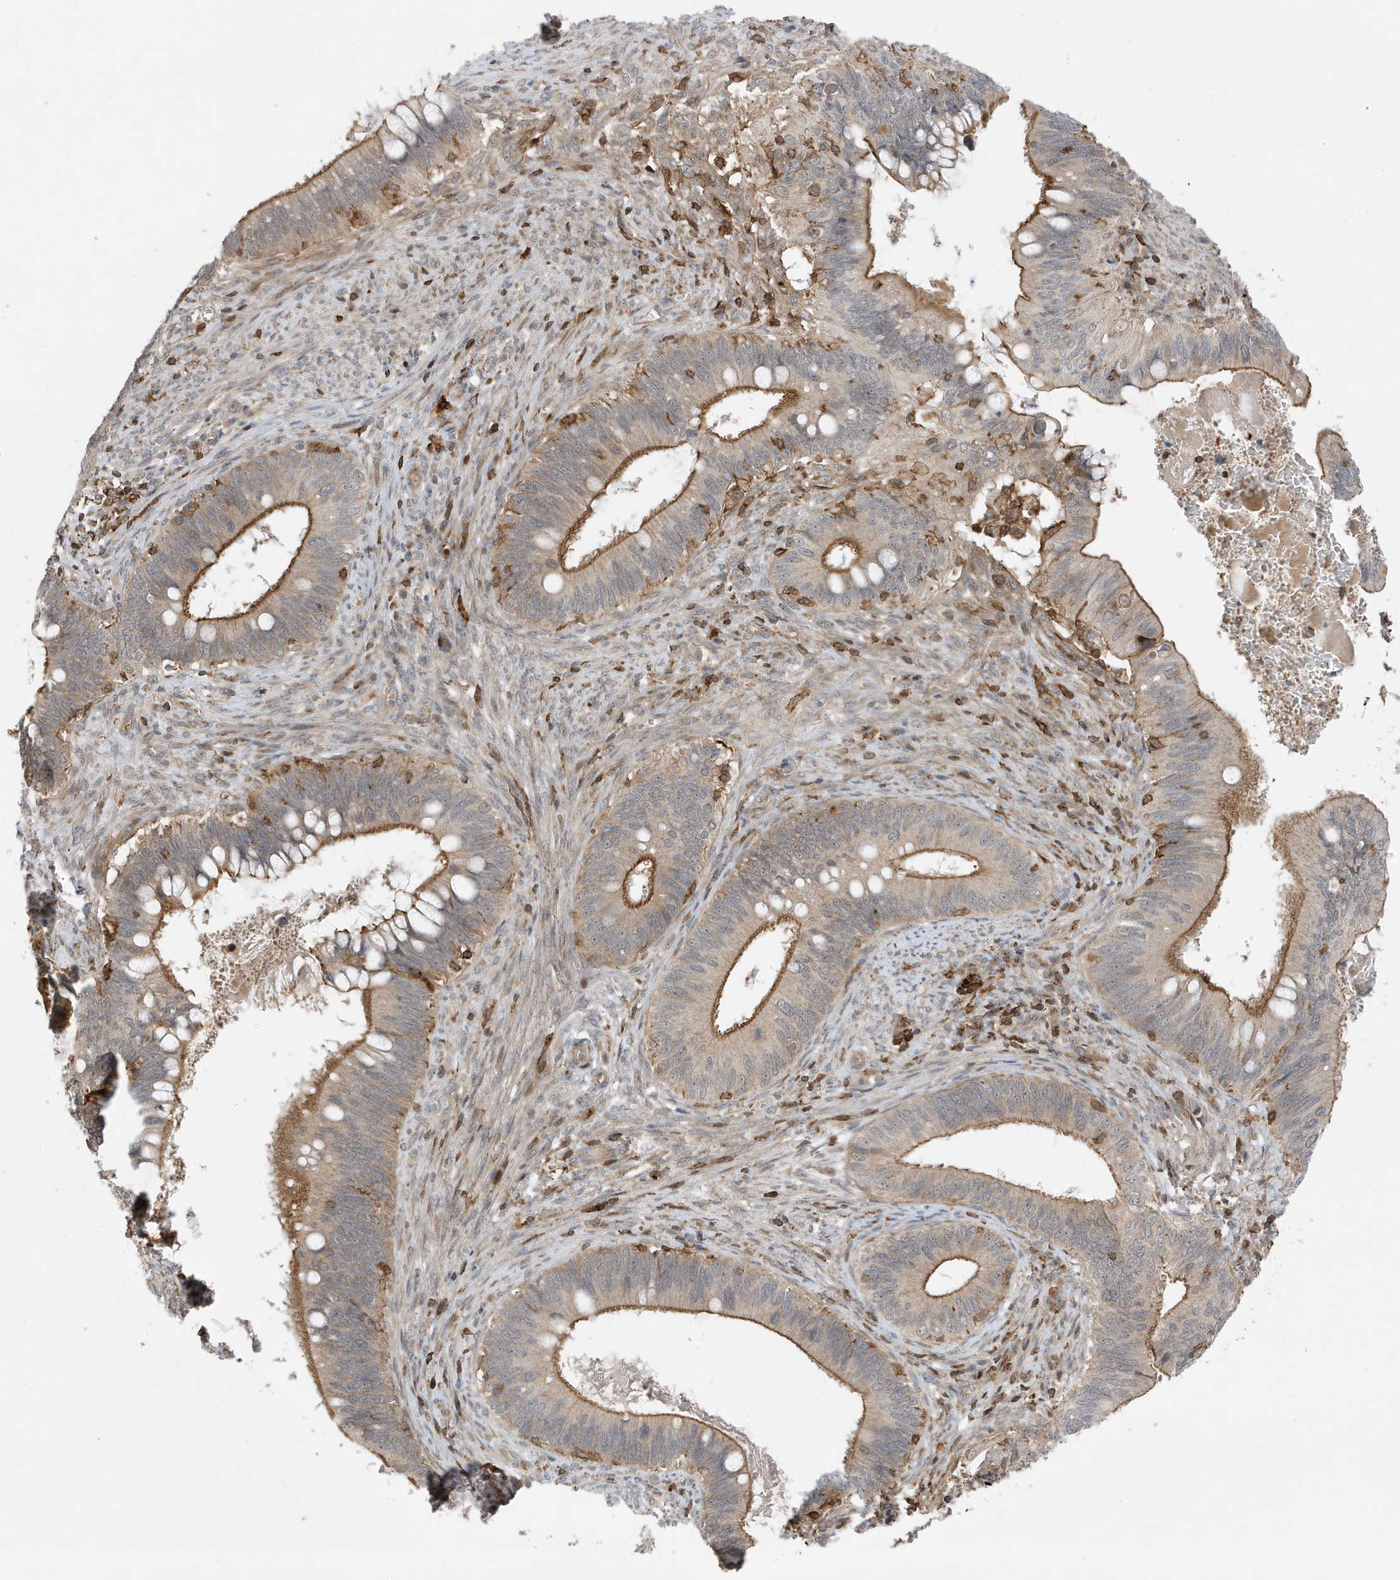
{"staining": {"intensity": "moderate", "quantity": "25%-75%", "location": "cytoplasmic/membranous"}, "tissue": "cervical cancer", "cell_type": "Tumor cells", "image_type": "cancer", "snomed": [{"axis": "morphology", "description": "Adenocarcinoma, NOS"}, {"axis": "topography", "description": "Cervix"}], "caption": "Adenocarcinoma (cervical) stained for a protein displays moderate cytoplasmic/membranous positivity in tumor cells. (Brightfield microscopy of DAB IHC at high magnification).", "gene": "TATDN3", "patient": {"sex": "female", "age": 42}}